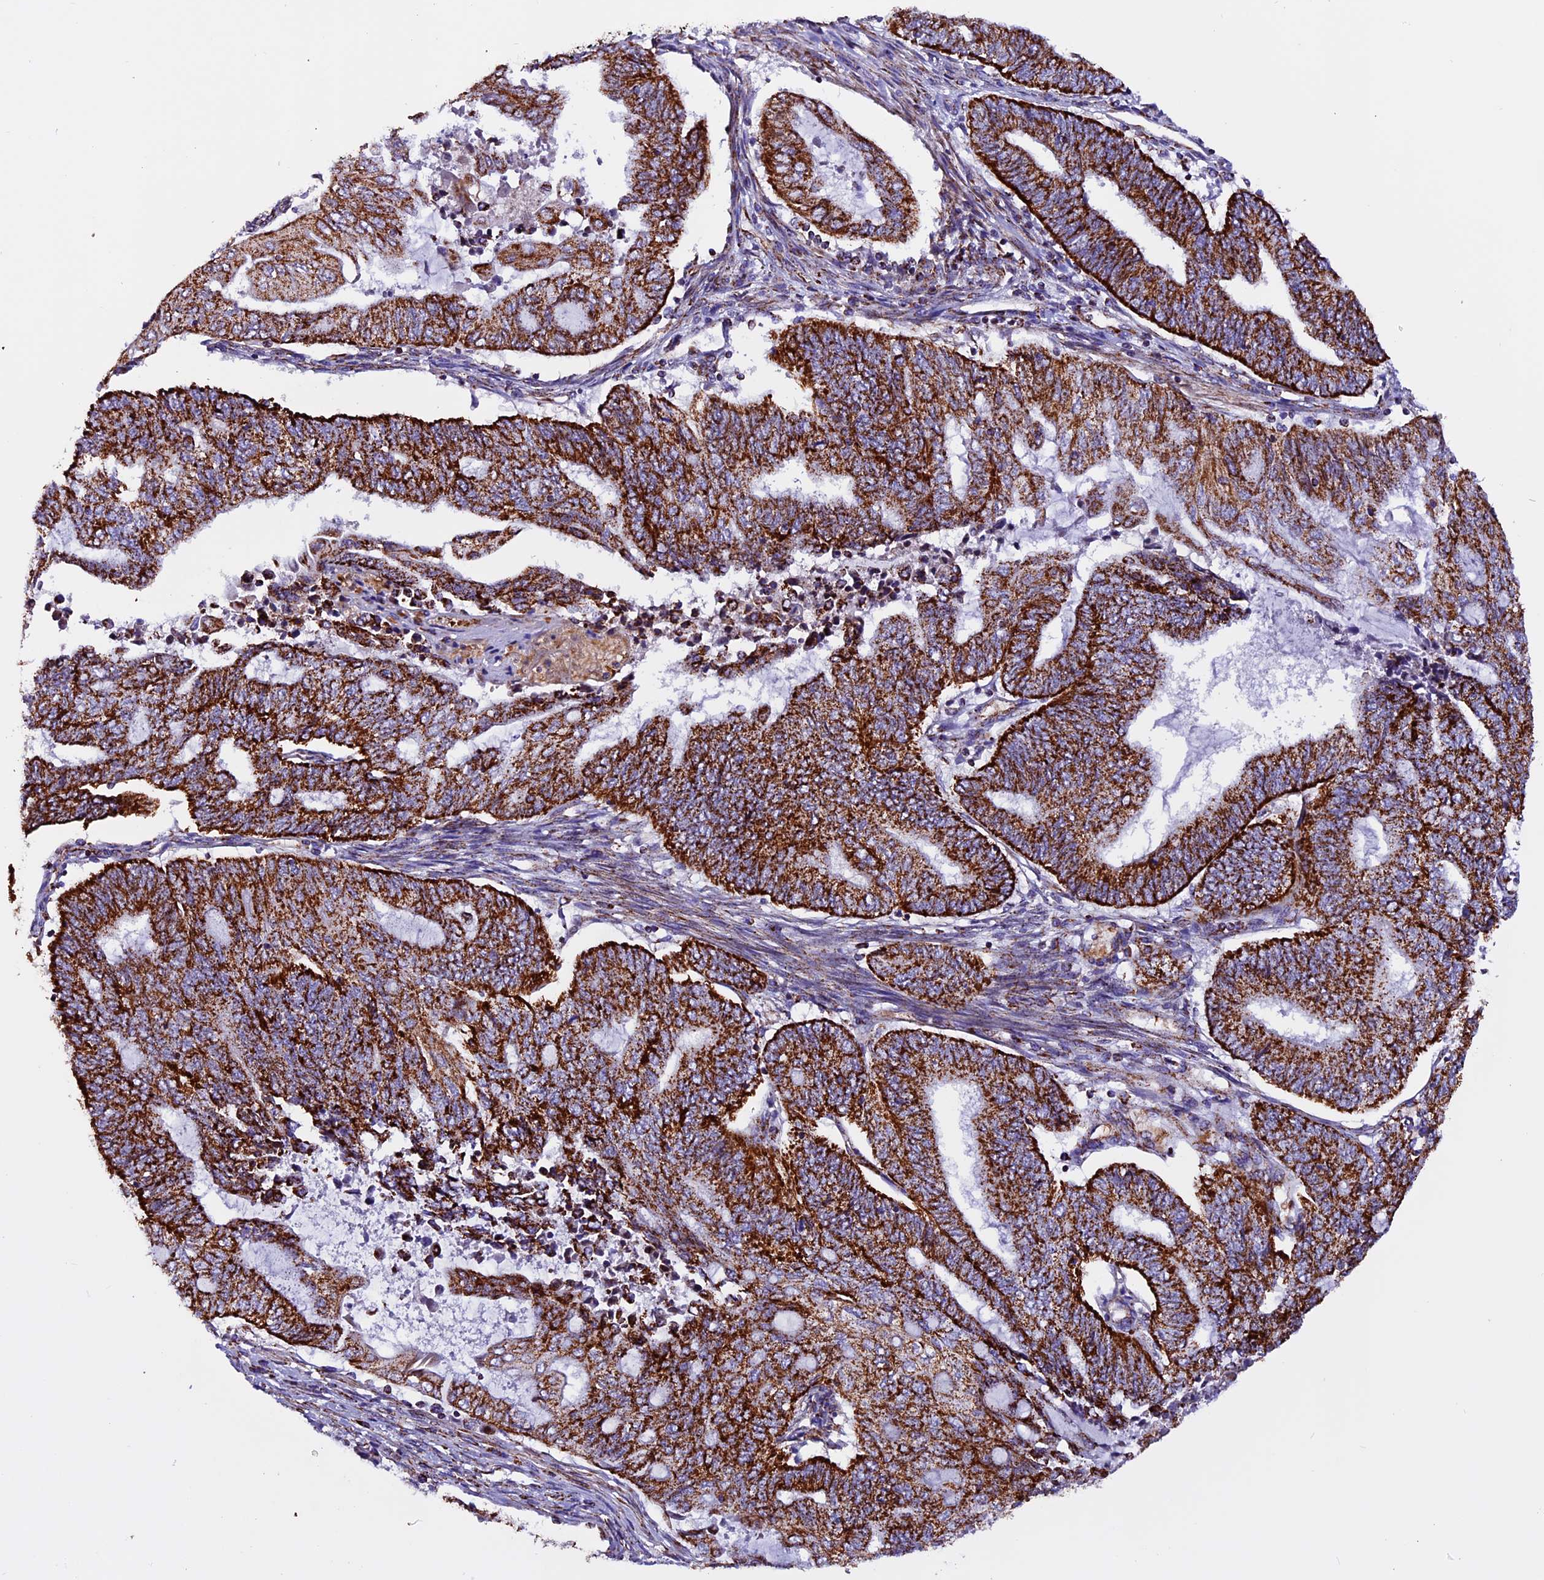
{"staining": {"intensity": "strong", "quantity": ">75%", "location": "cytoplasmic/membranous"}, "tissue": "endometrial cancer", "cell_type": "Tumor cells", "image_type": "cancer", "snomed": [{"axis": "morphology", "description": "Adenocarcinoma, NOS"}, {"axis": "topography", "description": "Uterus"}, {"axis": "topography", "description": "Endometrium"}], "caption": "Immunohistochemical staining of human endometrial cancer (adenocarcinoma) reveals high levels of strong cytoplasmic/membranous positivity in approximately >75% of tumor cells. (Stains: DAB (3,3'-diaminobenzidine) in brown, nuclei in blue, Microscopy: brightfield microscopy at high magnification).", "gene": "CX3CL1", "patient": {"sex": "female", "age": 70}}